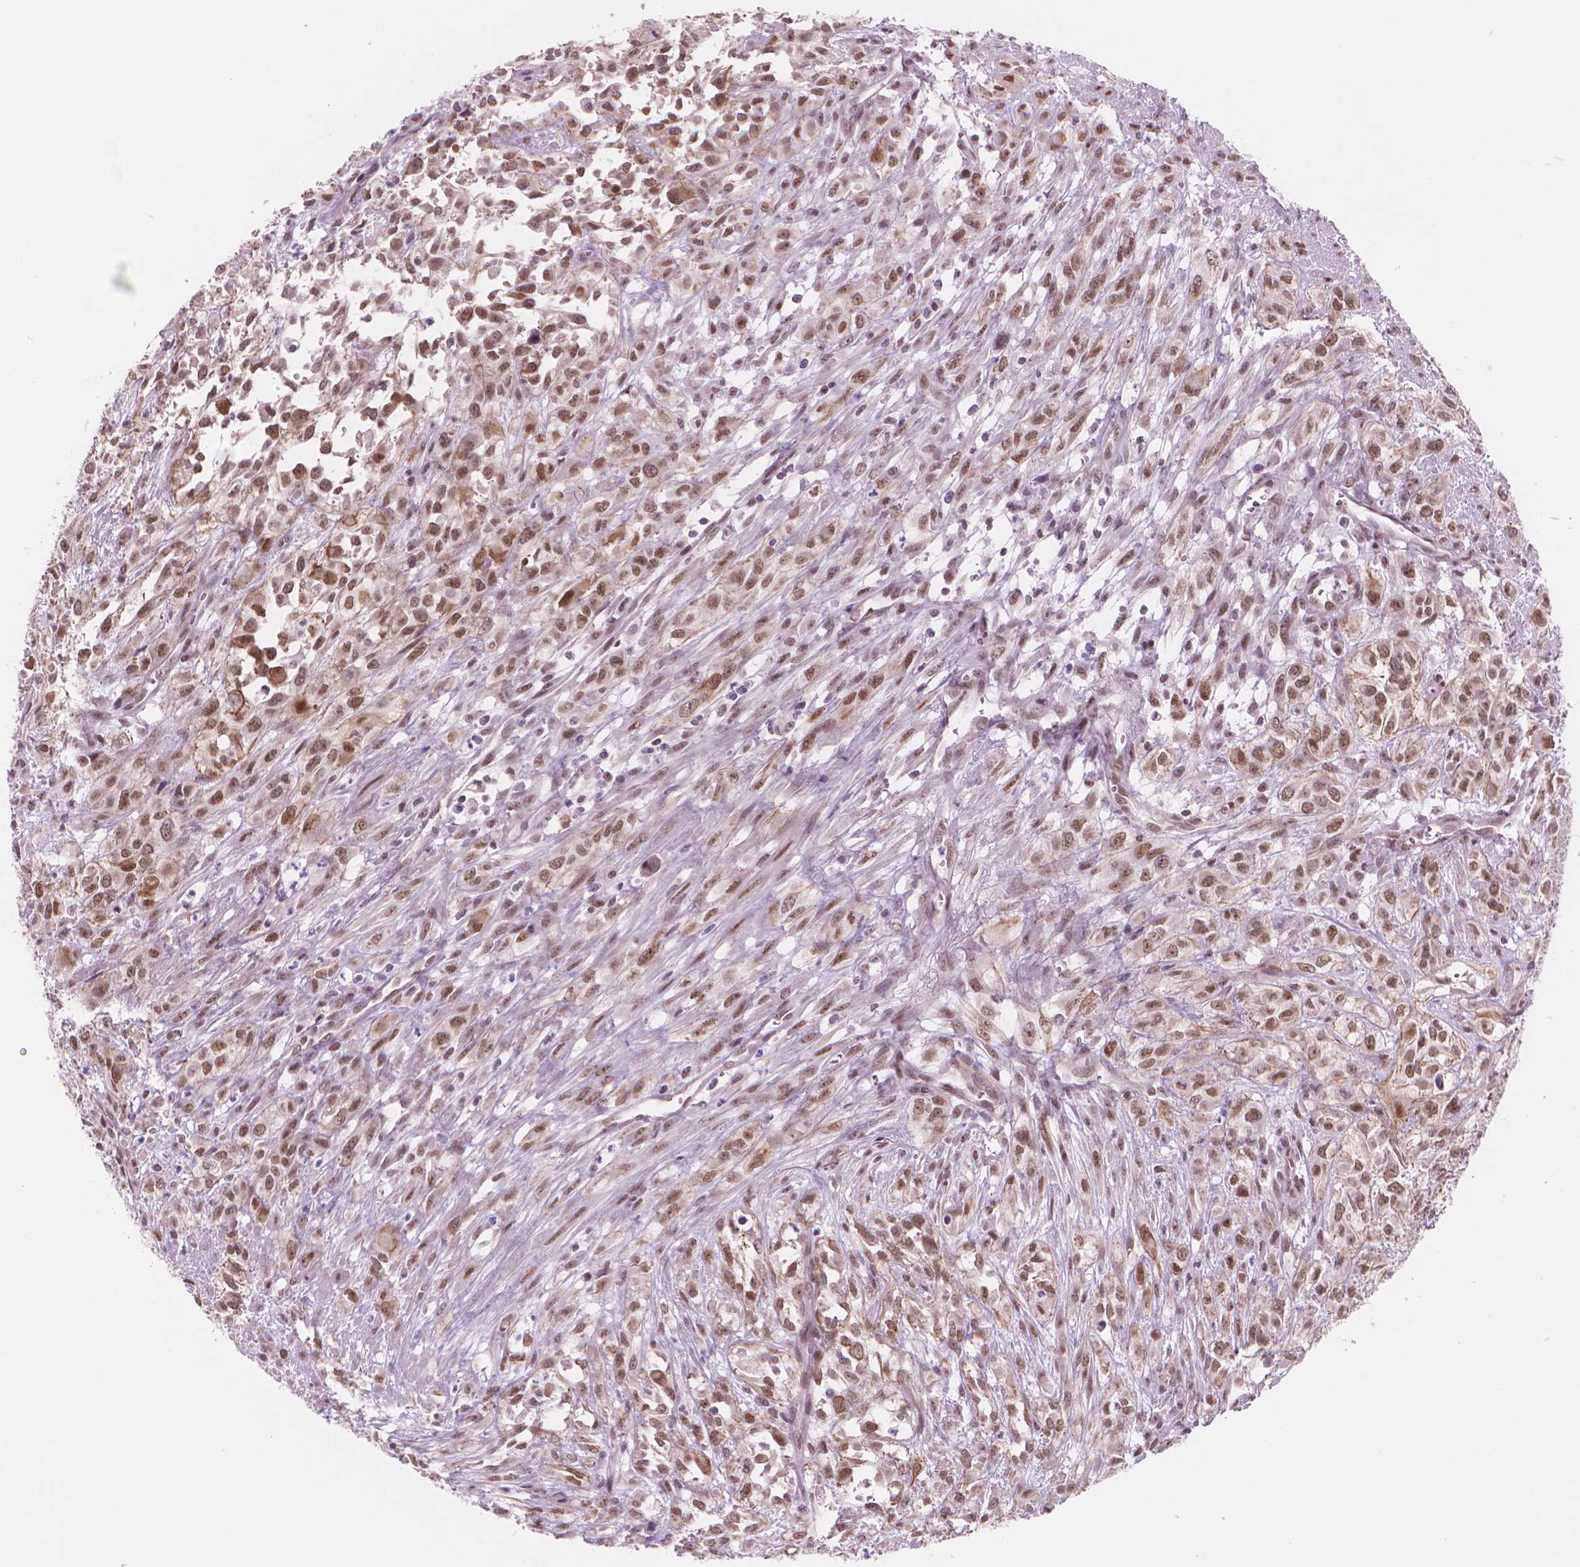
{"staining": {"intensity": "strong", "quantity": ">75%", "location": "nuclear"}, "tissue": "urothelial cancer", "cell_type": "Tumor cells", "image_type": "cancer", "snomed": [{"axis": "morphology", "description": "Urothelial carcinoma, High grade"}, {"axis": "topography", "description": "Urinary bladder"}], "caption": "Urothelial cancer stained for a protein exhibits strong nuclear positivity in tumor cells.", "gene": "POLR3D", "patient": {"sex": "male", "age": 67}}